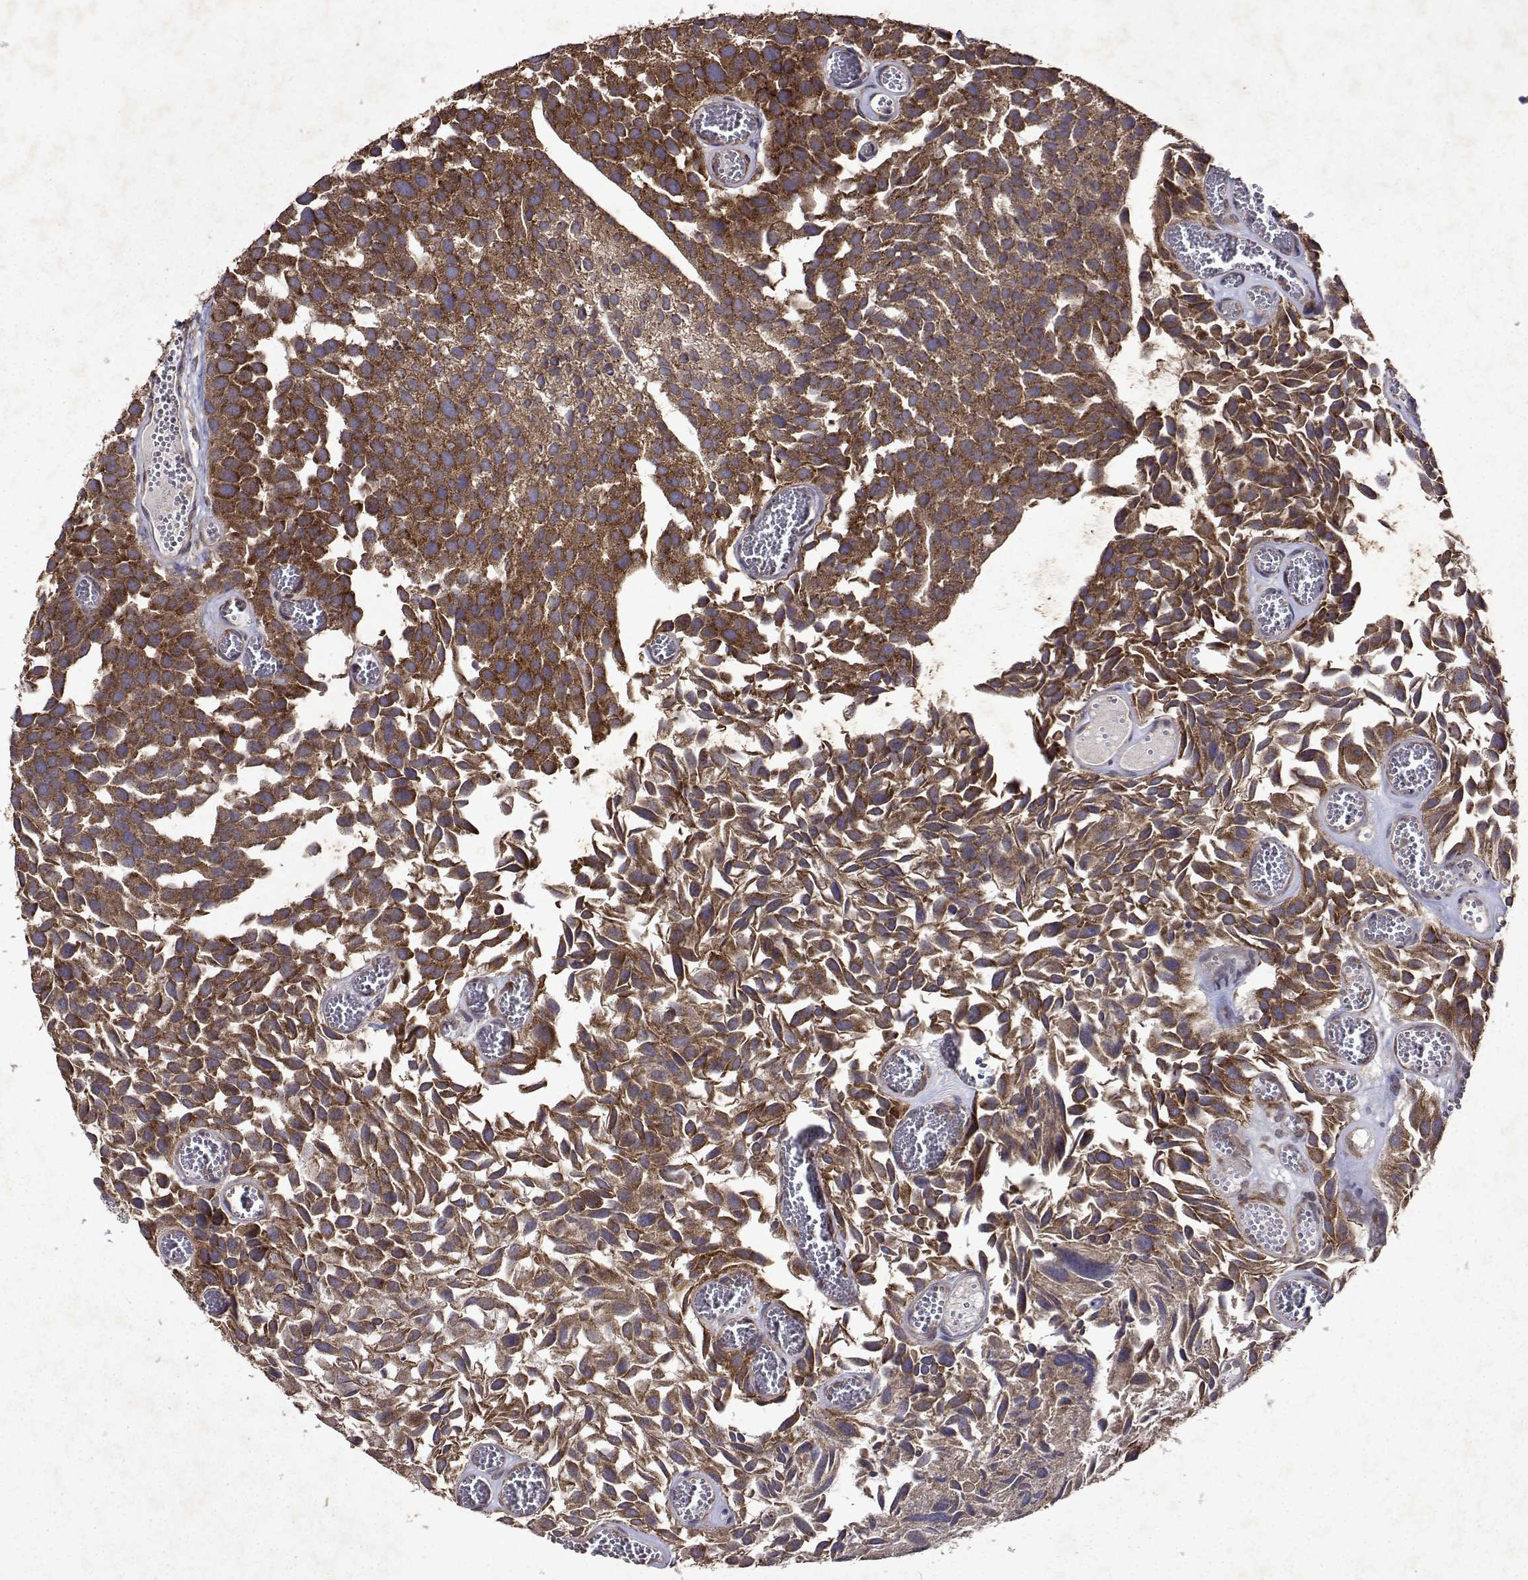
{"staining": {"intensity": "moderate", "quantity": ">75%", "location": "cytoplasmic/membranous"}, "tissue": "urothelial cancer", "cell_type": "Tumor cells", "image_type": "cancer", "snomed": [{"axis": "morphology", "description": "Urothelial carcinoma, Low grade"}, {"axis": "topography", "description": "Urinary bladder"}], "caption": "Immunohistochemical staining of urothelial cancer reveals moderate cytoplasmic/membranous protein positivity in about >75% of tumor cells.", "gene": "TARBP2", "patient": {"sex": "female", "age": 69}}